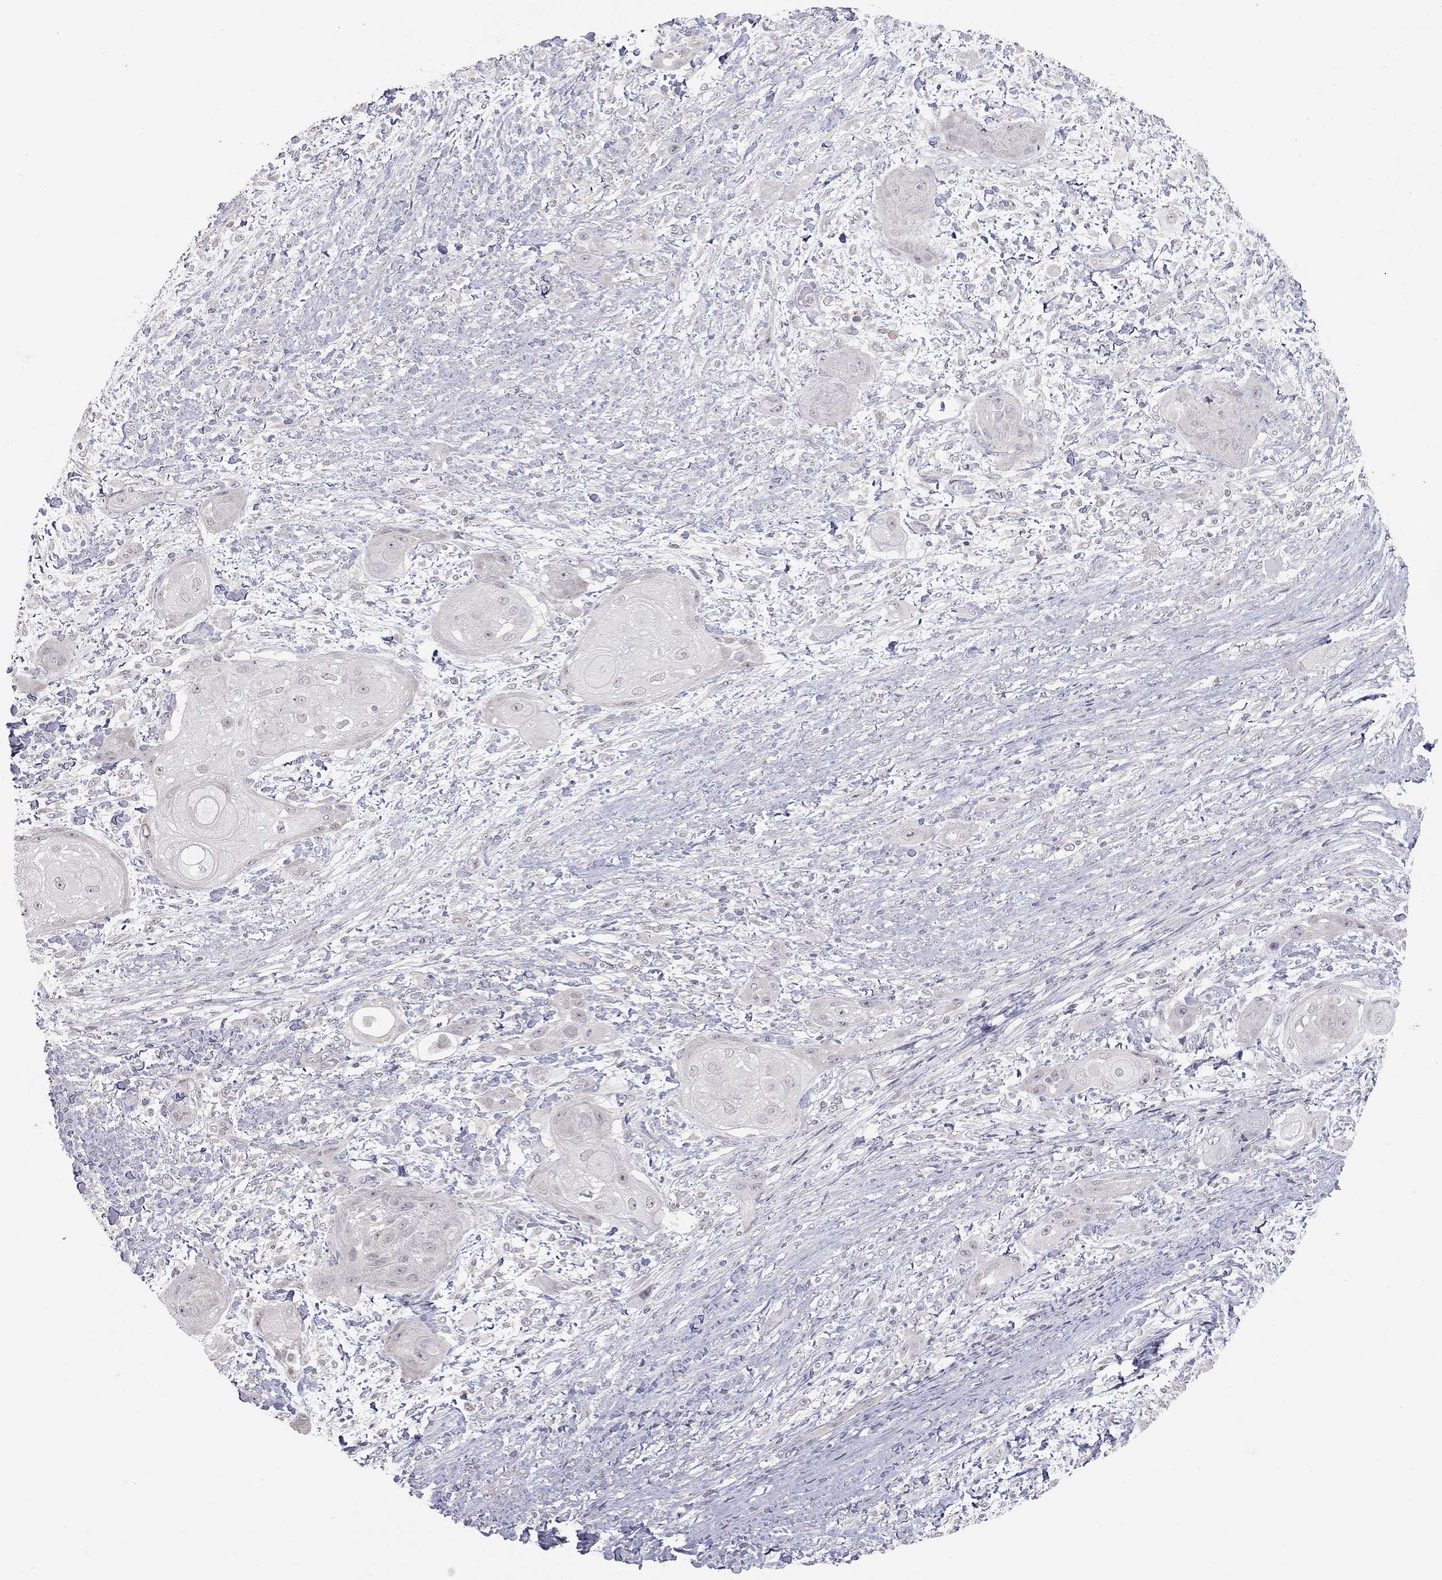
{"staining": {"intensity": "negative", "quantity": "none", "location": "none"}, "tissue": "skin cancer", "cell_type": "Tumor cells", "image_type": "cancer", "snomed": [{"axis": "morphology", "description": "Squamous cell carcinoma, NOS"}, {"axis": "topography", "description": "Skin"}], "caption": "Immunohistochemistry (IHC) image of skin cancer stained for a protein (brown), which shows no expression in tumor cells.", "gene": "HSF2BP", "patient": {"sex": "male", "age": 62}}